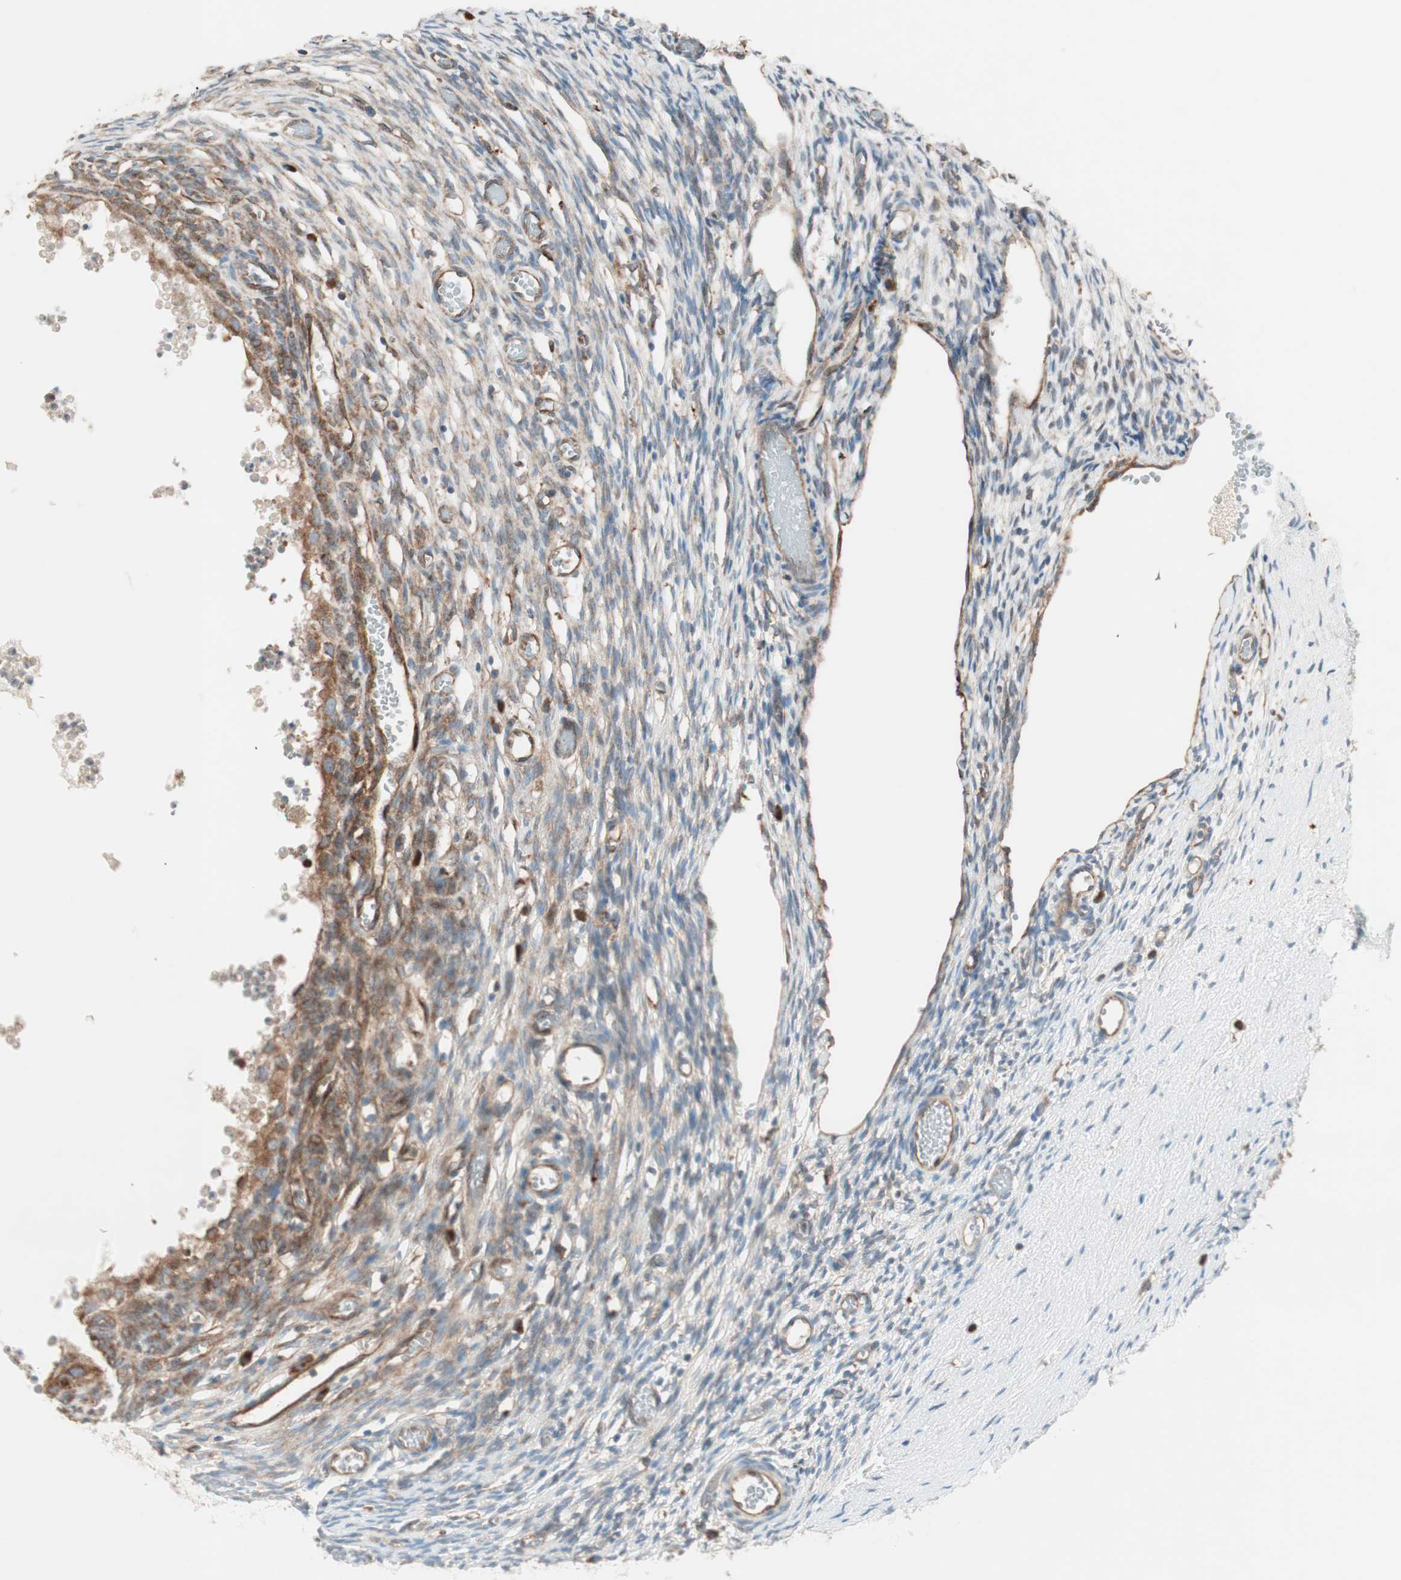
{"staining": {"intensity": "moderate", "quantity": ">75%", "location": "cytoplasmic/membranous"}, "tissue": "ovary", "cell_type": "Ovarian stroma cells", "image_type": "normal", "snomed": [{"axis": "morphology", "description": "Normal tissue, NOS"}, {"axis": "topography", "description": "Ovary"}], "caption": "This is a photomicrograph of IHC staining of unremarkable ovary, which shows moderate staining in the cytoplasmic/membranous of ovarian stroma cells.", "gene": "RAB5A", "patient": {"sex": "female", "age": 35}}